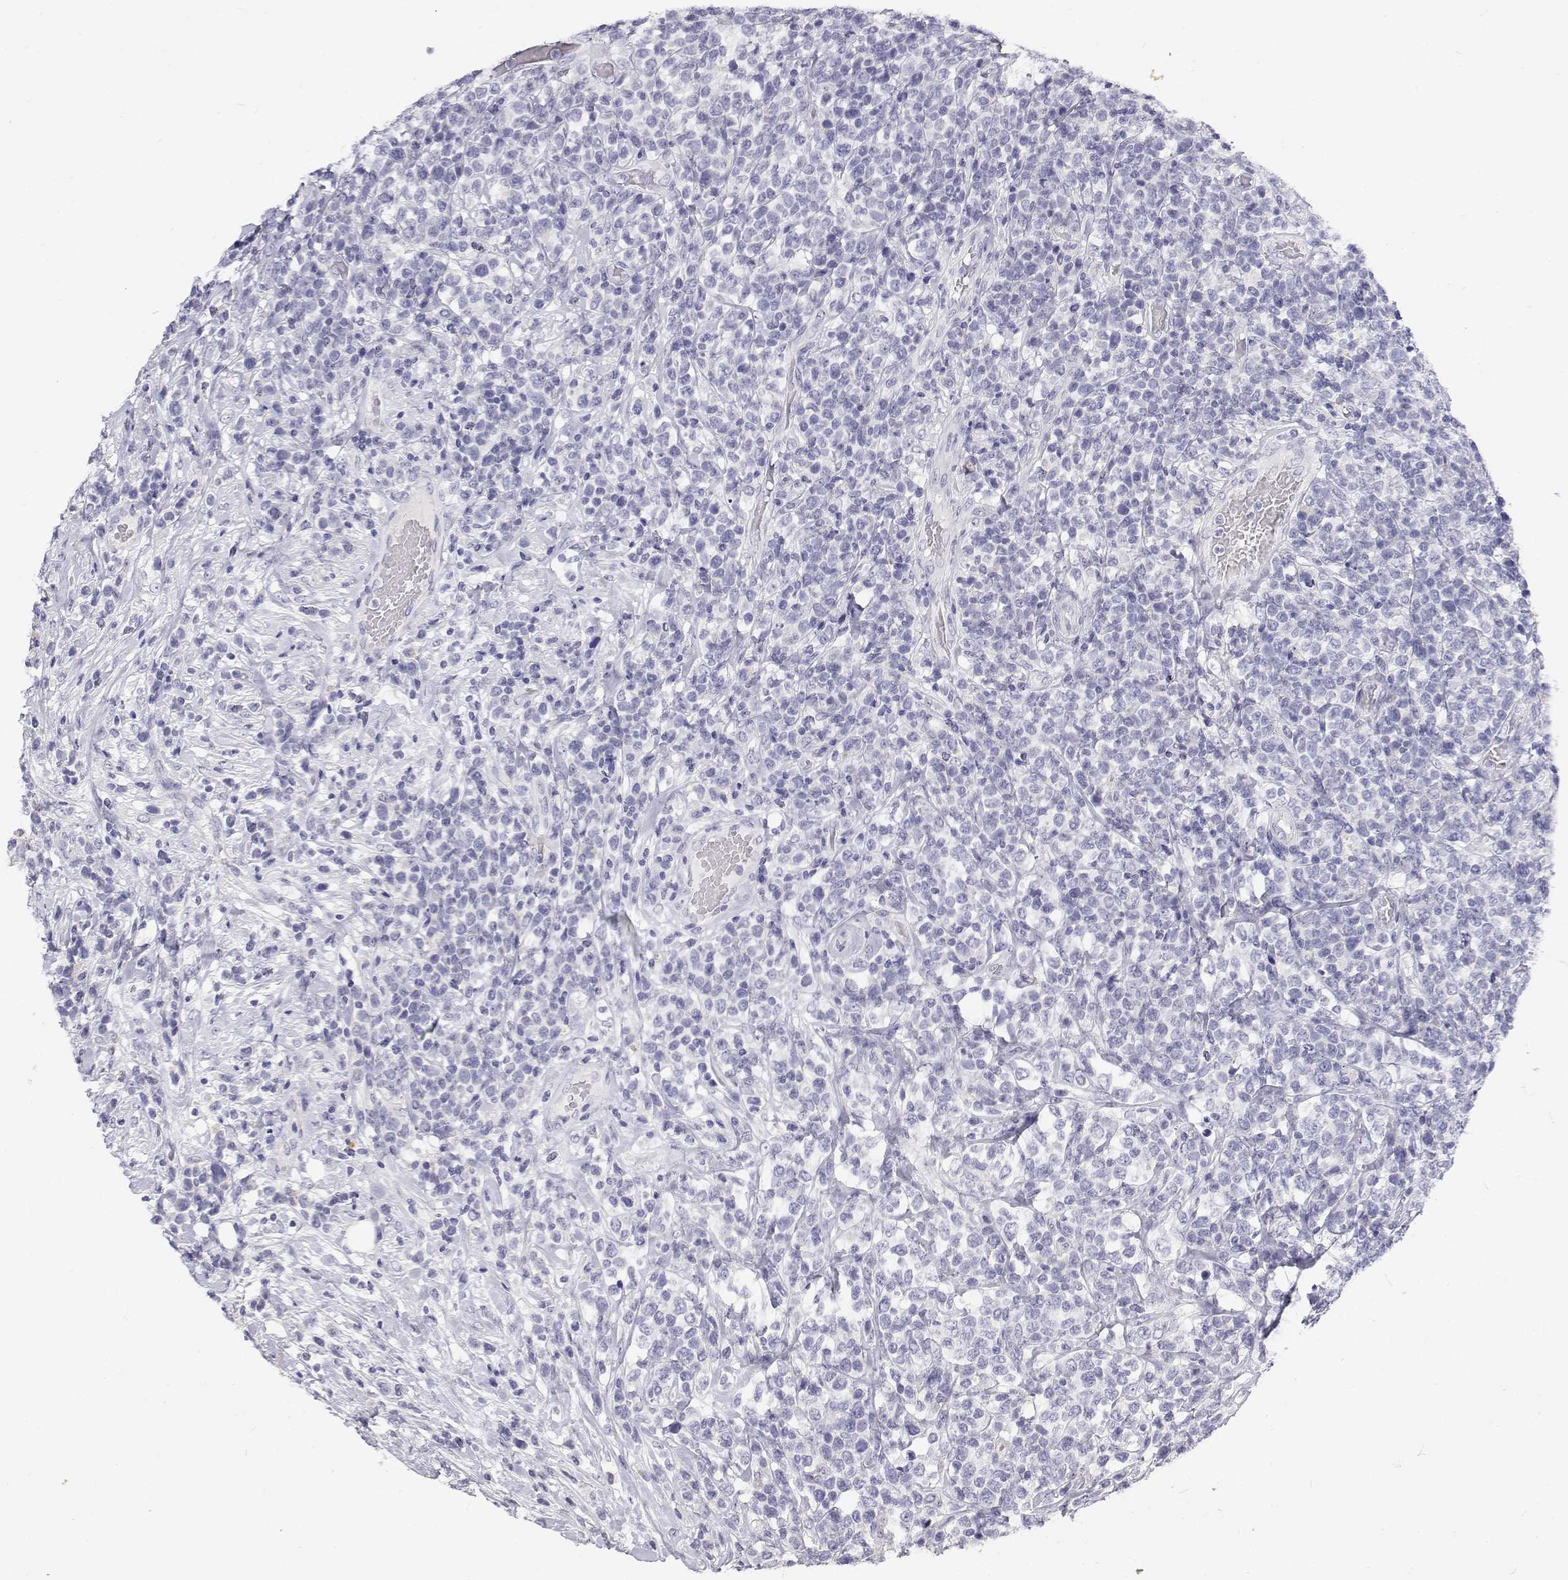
{"staining": {"intensity": "negative", "quantity": "none", "location": "none"}, "tissue": "lymphoma", "cell_type": "Tumor cells", "image_type": "cancer", "snomed": [{"axis": "morphology", "description": "Malignant lymphoma, non-Hodgkin's type, High grade"}, {"axis": "topography", "description": "Soft tissue"}], "caption": "High power microscopy photomicrograph of an immunohistochemistry (IHC) histopathology image of lymphoma, revealing no significant expression in tumor cells. Nuclei are stained in blue.", "gene": "NCR2", "patient": {"sex": "female", "age": 56}}